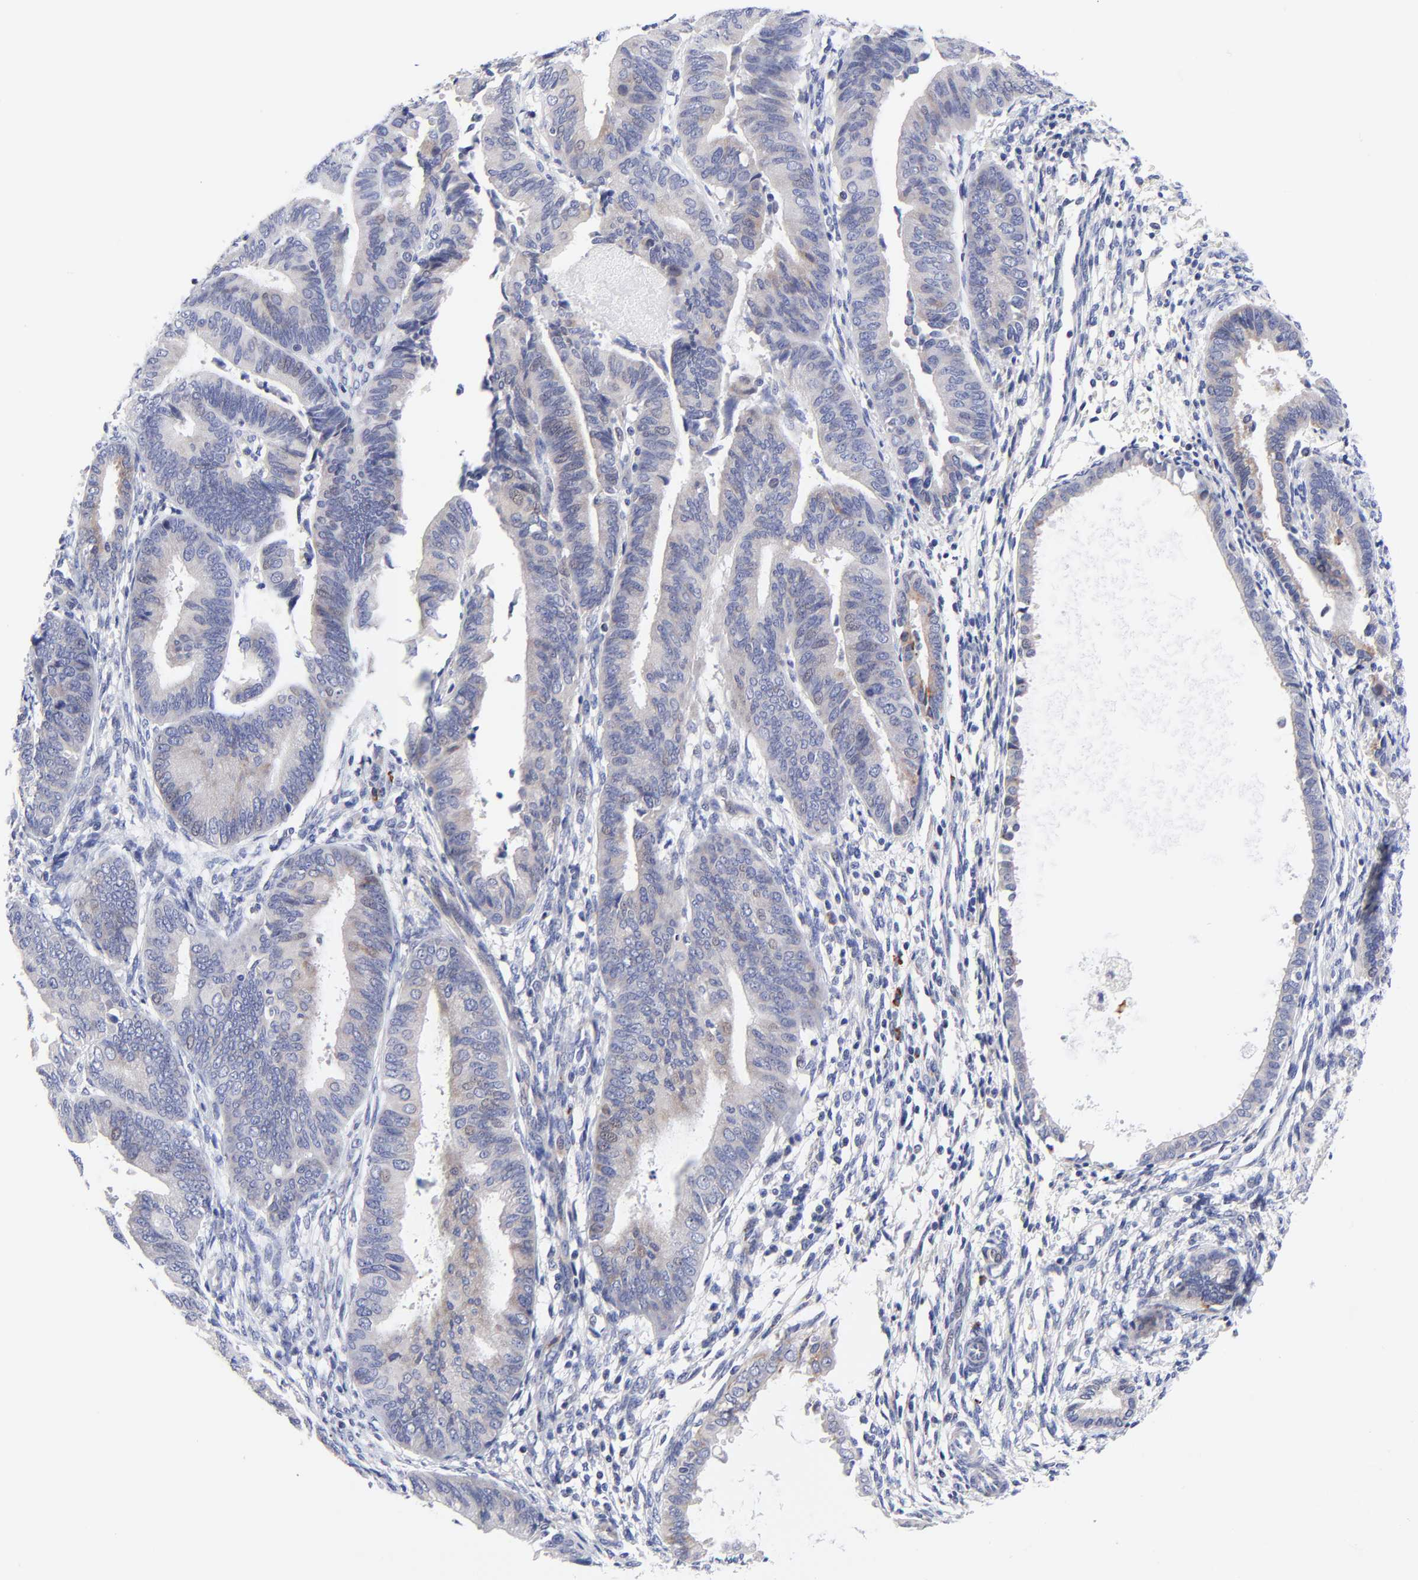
{"staining": {"intensity": "weak", "quantity": ">75%", "location": "cytoplasmic/membranous"}, "tissue": "endometrial cancer", "cell_type": "Tumor cells", "image_type": "cancer", "snomed": [{"axis": "morphology", "description": "Adenocarcinoma, NOS"}, {"axis": "topography", "description": "Endometrium"}], "caption": "Protein expression analysis of human adenocarcinoma (endometrial) reveals weak cytoplasmic/membranous expression in approximately >75% of tumor cells.", "gene": "AFF2", "patient": {"sex": "female", "age": 63}}